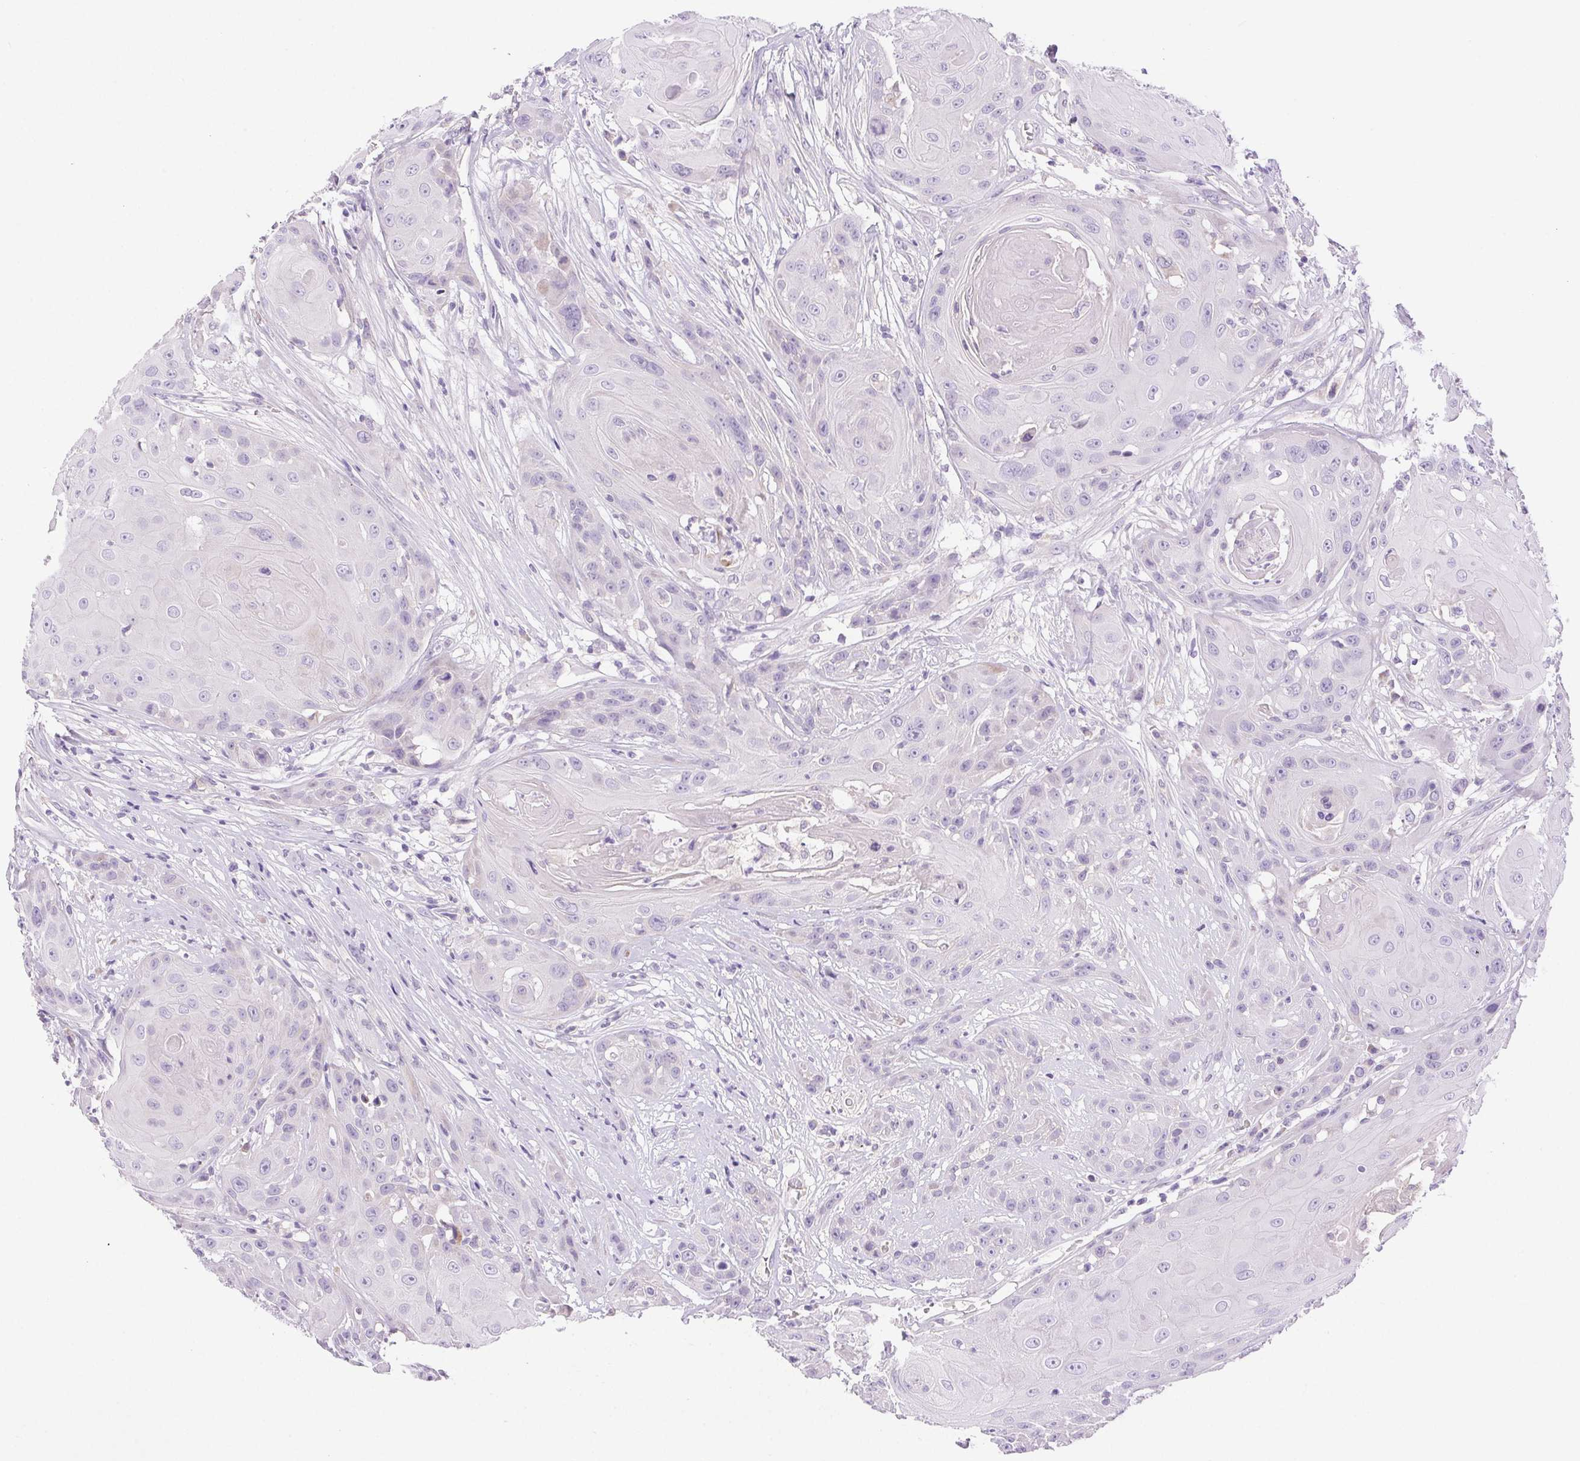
{"staining": {"intensity": "negative", "quantity": "none", "location": "none"}, "tissue": "head and neck cancer", "cell_type": "Tumor cells", "image_type": "cancer", "snomed": [{"axis": "morphology", "description": "Squamous cell carcinoma, NOS"}, {"axis": "topography", "description": "Skin"}, {"axis": "topography", "description": "Head-Neck"}], "caption": "Head and neck cancer (squamous cell carcinoma) was stained to show a protein in brown. There is no significant staining in tumor cells.", "gene": "ARHGAP11B", "patient": {"sex": "male", "age": 80}}